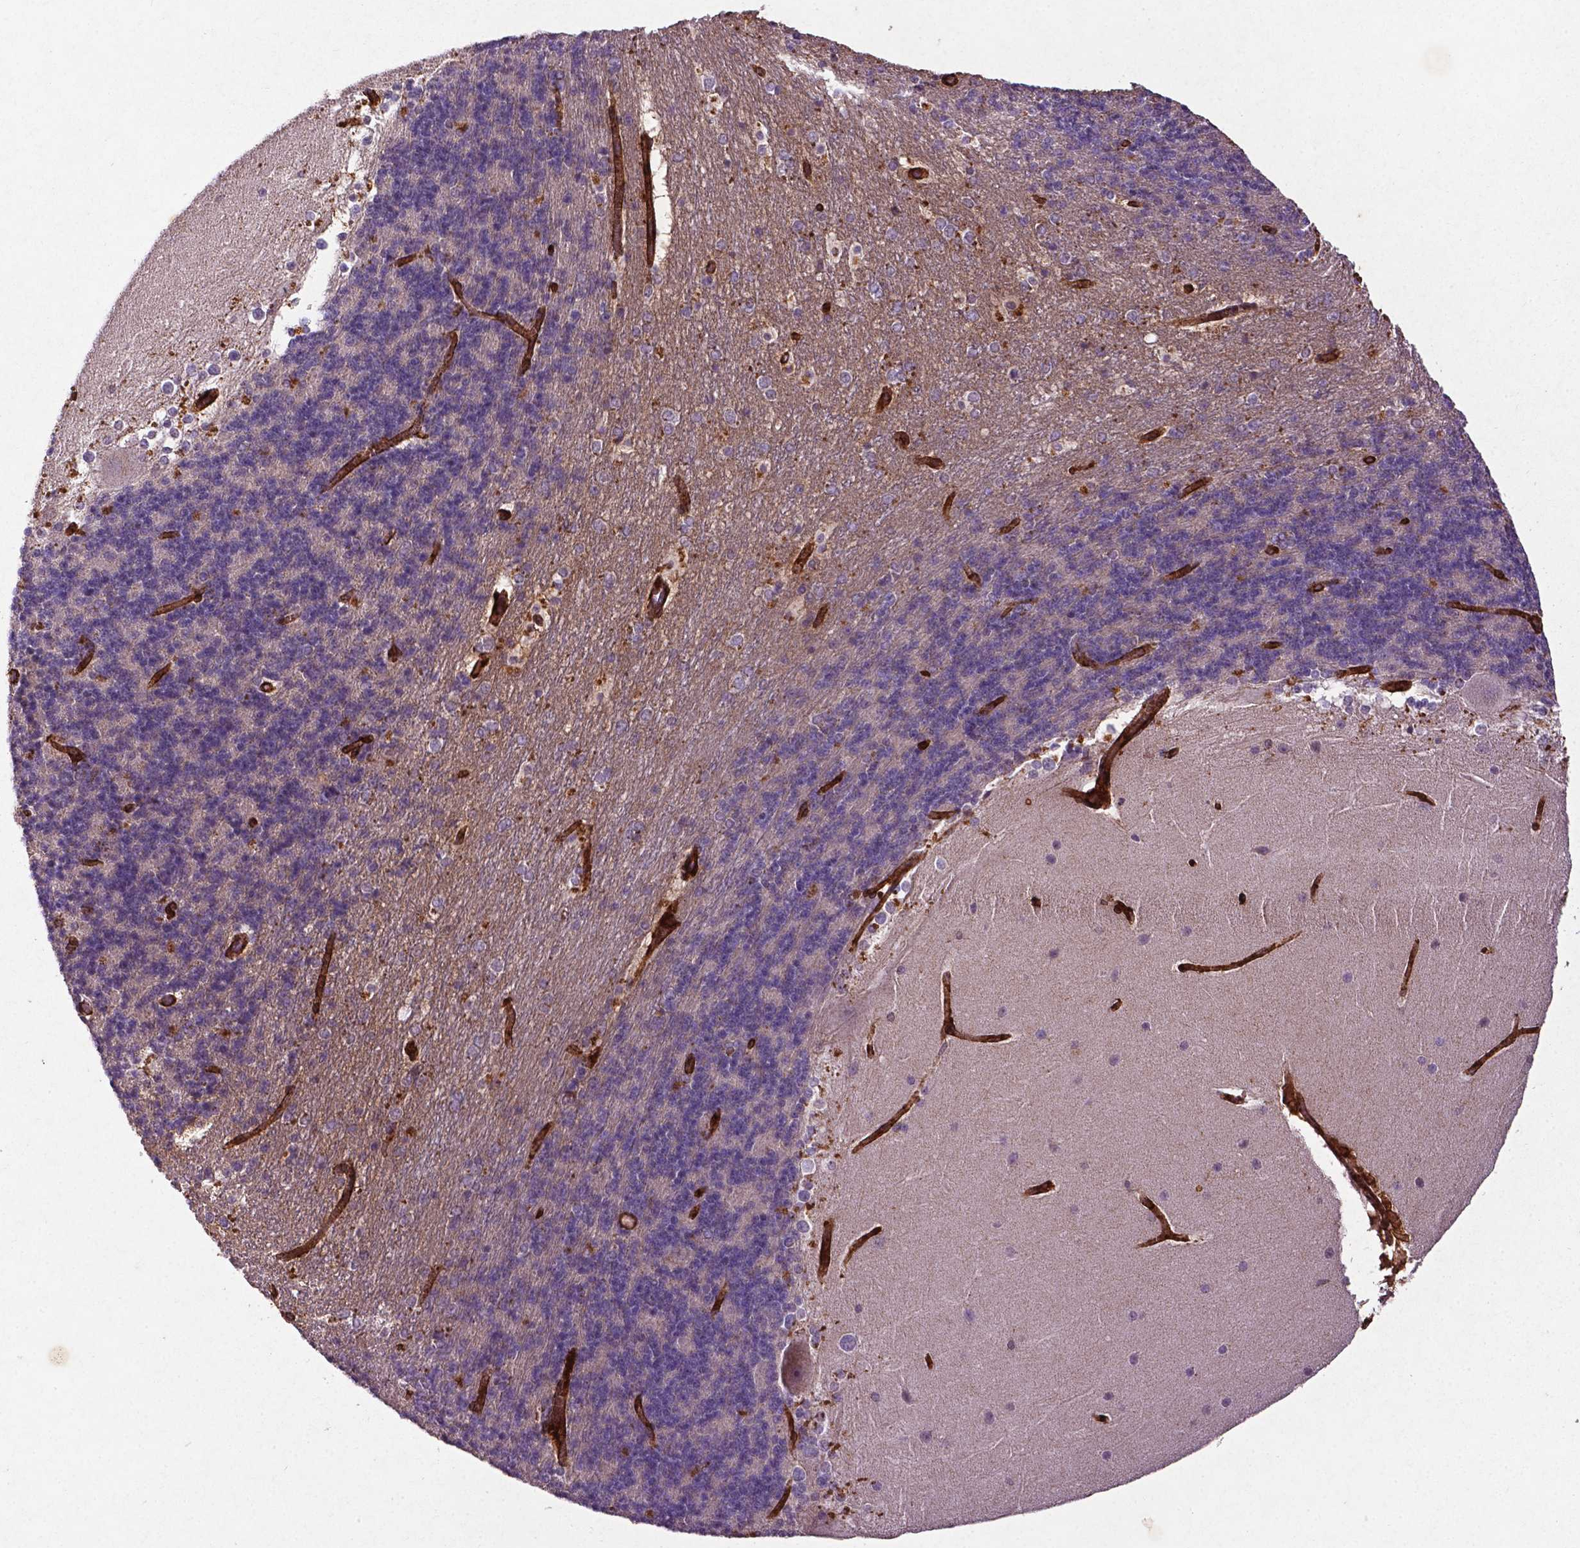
{"staining": {"intensity": "negative", "quantity": "none", "location": "none"}, "tissue": "cerebellum", "cell_type": "Cells in granular layer", "image_type": "normal", "snomed": [{"axis": "morphology", "description": "Normal tissue, NOS"}, {"axis": "topography", "description": "Cerebellum"}], "caption": "Immunohistochemical staining of normal cerebellum demonstrates no significant positivity in cells in granular layer. The staining is performed using DAB brown chromogen with nuclei counter-stained in using hematoxylin.", "gene": "RRAS", "patient": {"sex": "female", "age": 19}}